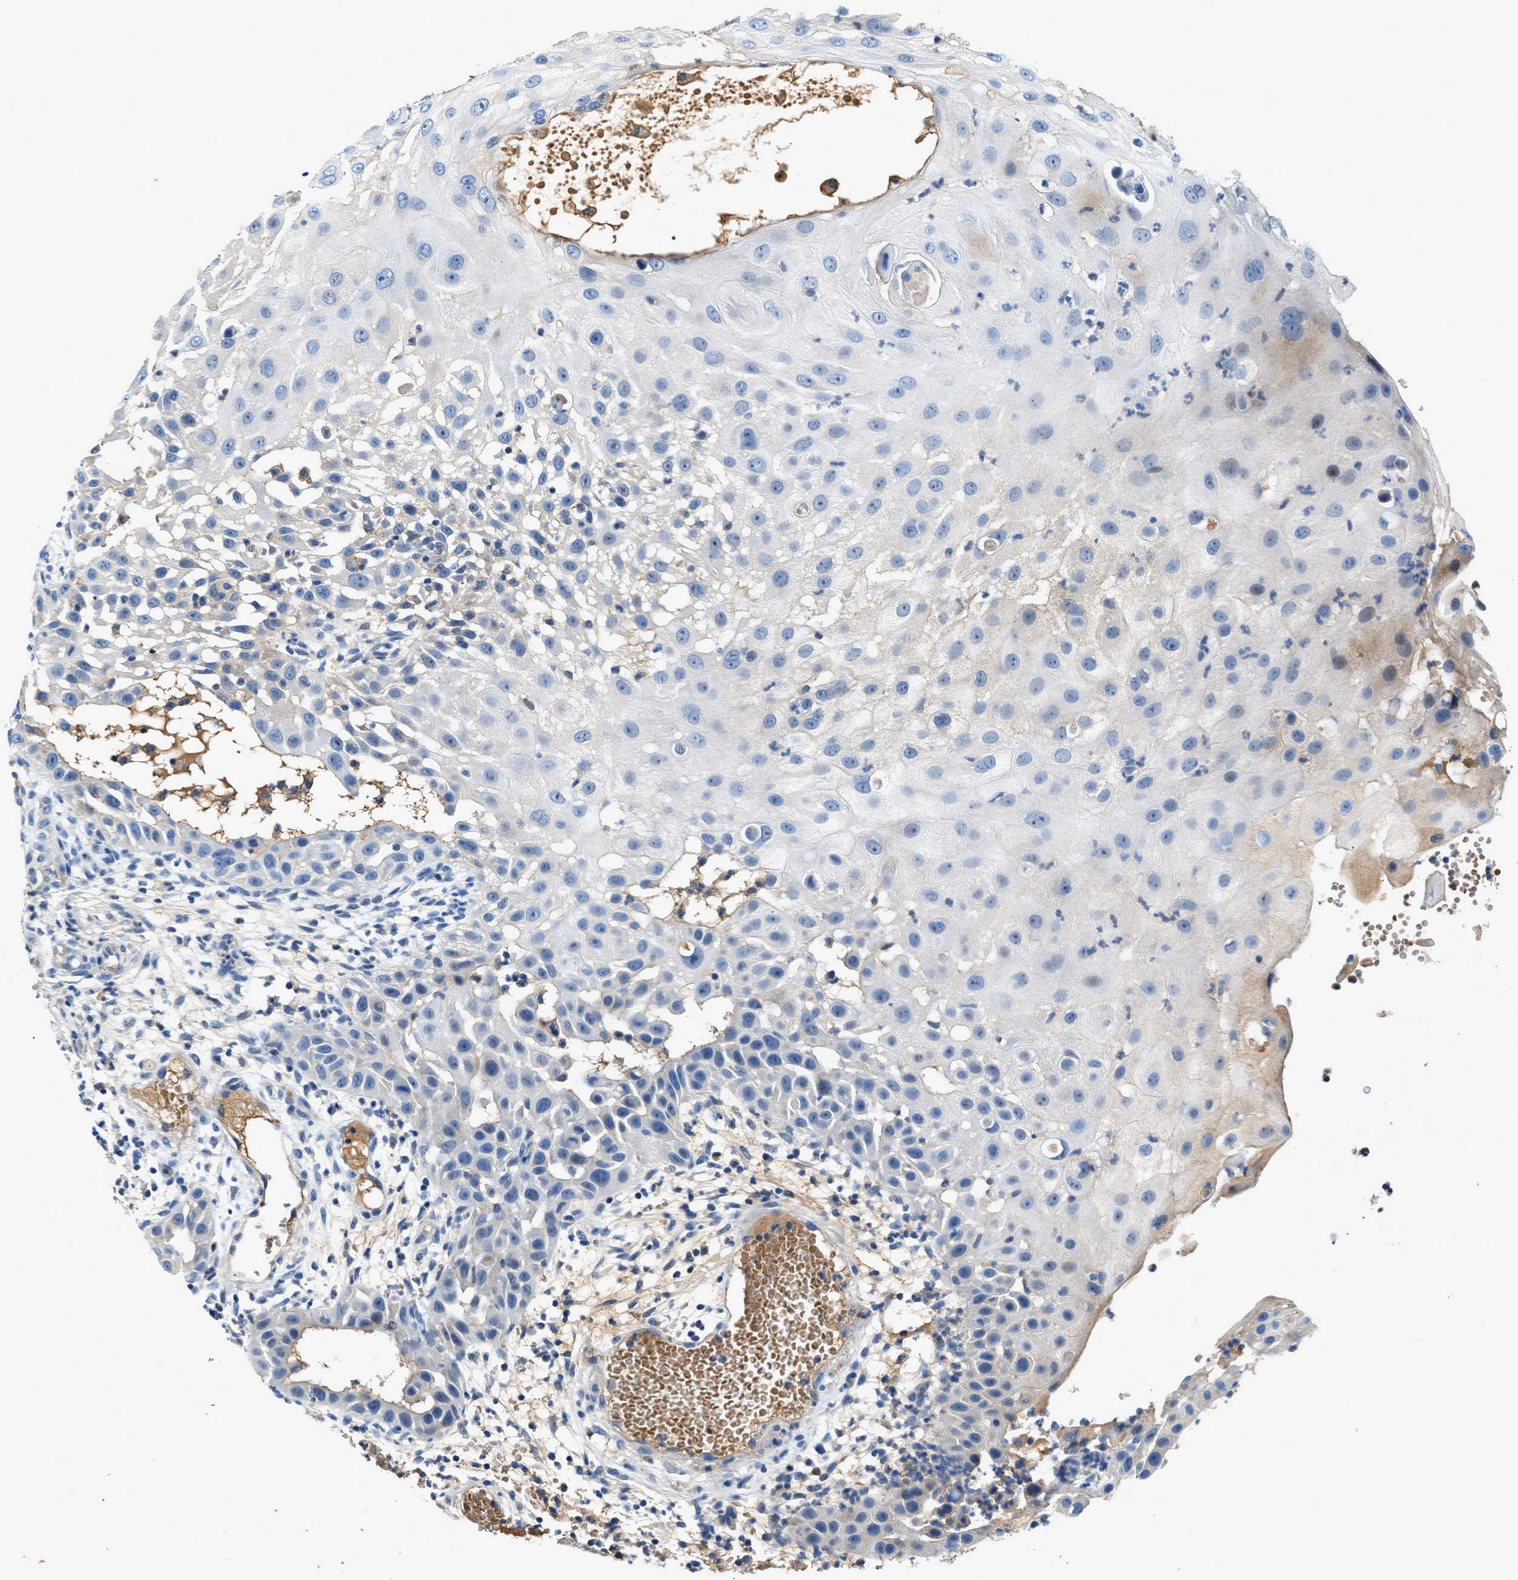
{"staining": {"intensity": "negative", "quantity": "none", "location": "none"}, "tissue": "skin cancer", "cell_type": "Tumor cells", "image_type": "cancer", "snomed": [{"axis": "morphology", "description": "Squamous cell carcinoma, NOS"}, {"axis": "topography", "description": "Skin"}], "caption": "A micrograph of human skin cancer is negative for staining in tumor cells.", "gene": "RWDD2B", "patient": {"sex": "female", "age": 44}}